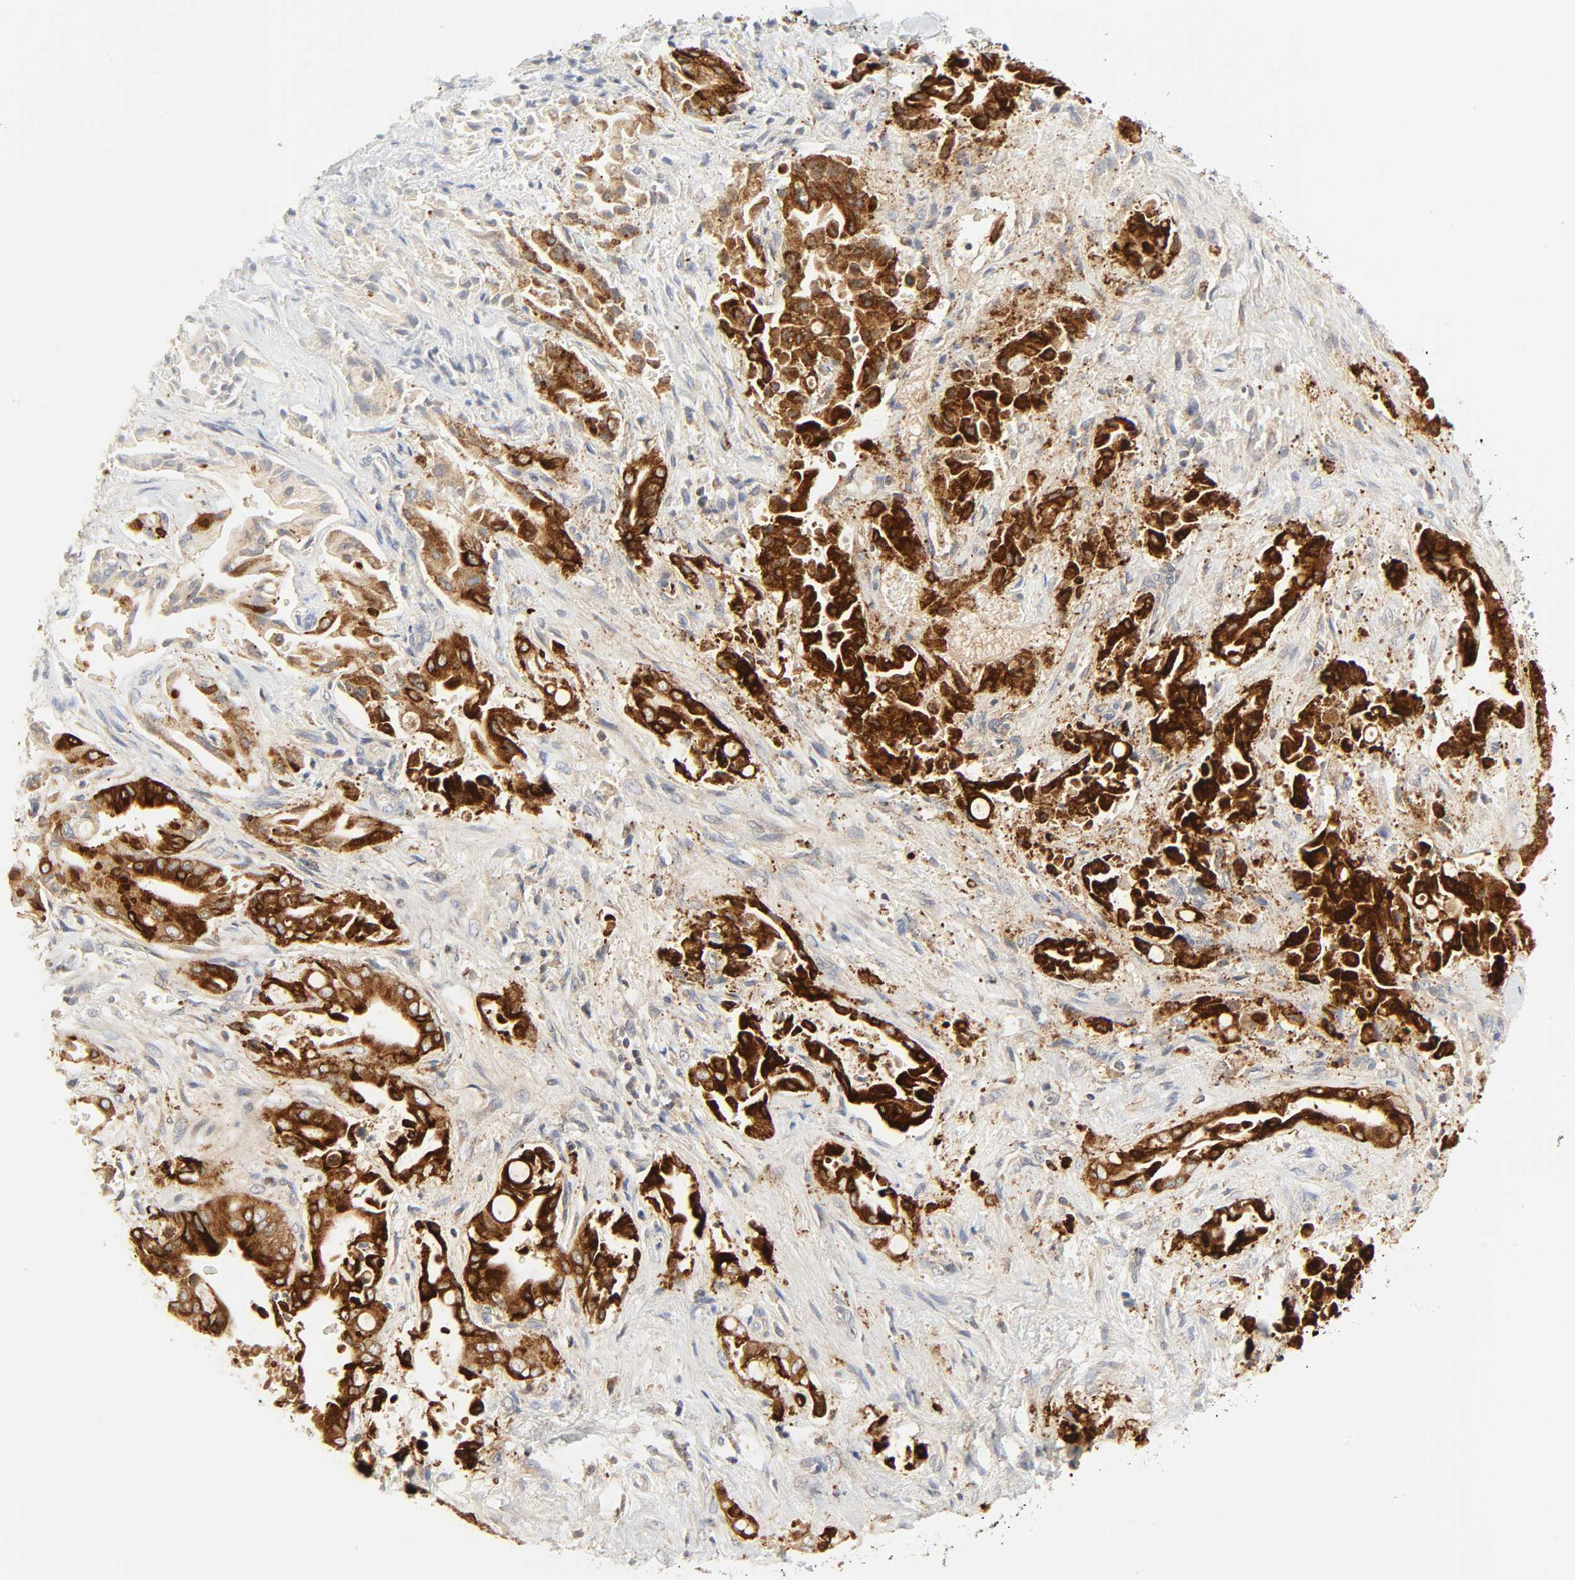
{"staining": {"intensity": "strong", "quantity": ">75%", "location": "cytoplasmic/membranous"}, "tissue": "liver cancer", "cell_type": "Tumor cells", "image_type": "cancer", "snomed": [{"axis": "morphology", "description": "Cholangiocarcinoma"}, {"axis": "topography", "description": "Liver"}], "caption": "IHC (DAB) staining of cholangiocarcinoma (liver) displays strong cytoplasmic/membranous protein staining in approximately >75% of tumor cells. The protein is stained brown, and the nuclei are stained in blue (DAB IHC with brightfield microscopy, high magnification).", "gene": "CAMK2A", "patient": {"sex": "male", "age": 58}}